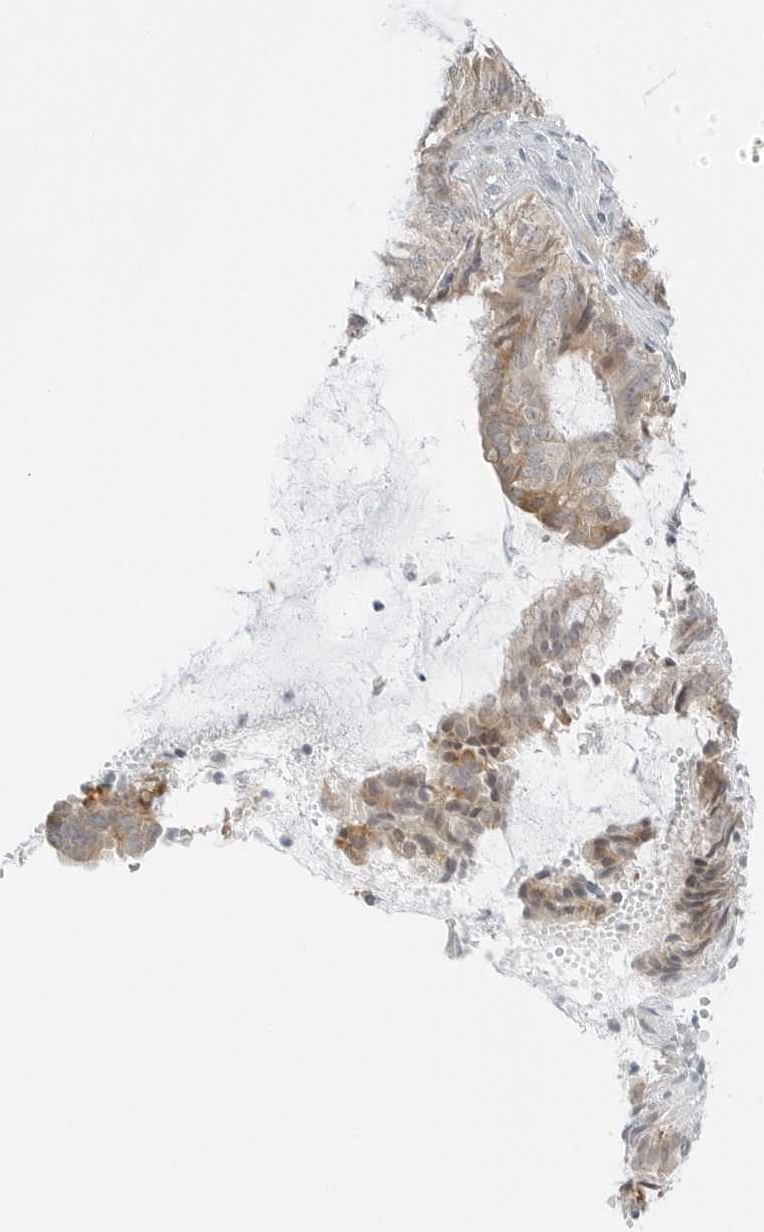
{"staining": {"intensity": "weak", "quantity": "25%-75%", "location": "cytoplasmic/membranous"}, "tissue": "endometrial cancer", "cell_type": "Tumor cells", "image_type": "cancer", "snomed": [{"axis": "morphology", "description": "Adenocarcinoma, NOS"}, {"axis": "topography", "description": "Endometrium"}], "caption": "This histopathology image exhibits endometrial adenocarcinoma stained with immunohistochemistry (IHC) to label a protein in brown. The cytoplasmic/membranous of tumor cells show weak positivity for the protein. Nuclei are counter-stained blue.", "gene": "CCSAP", "patient": {"sex": "female", "age": 49}}